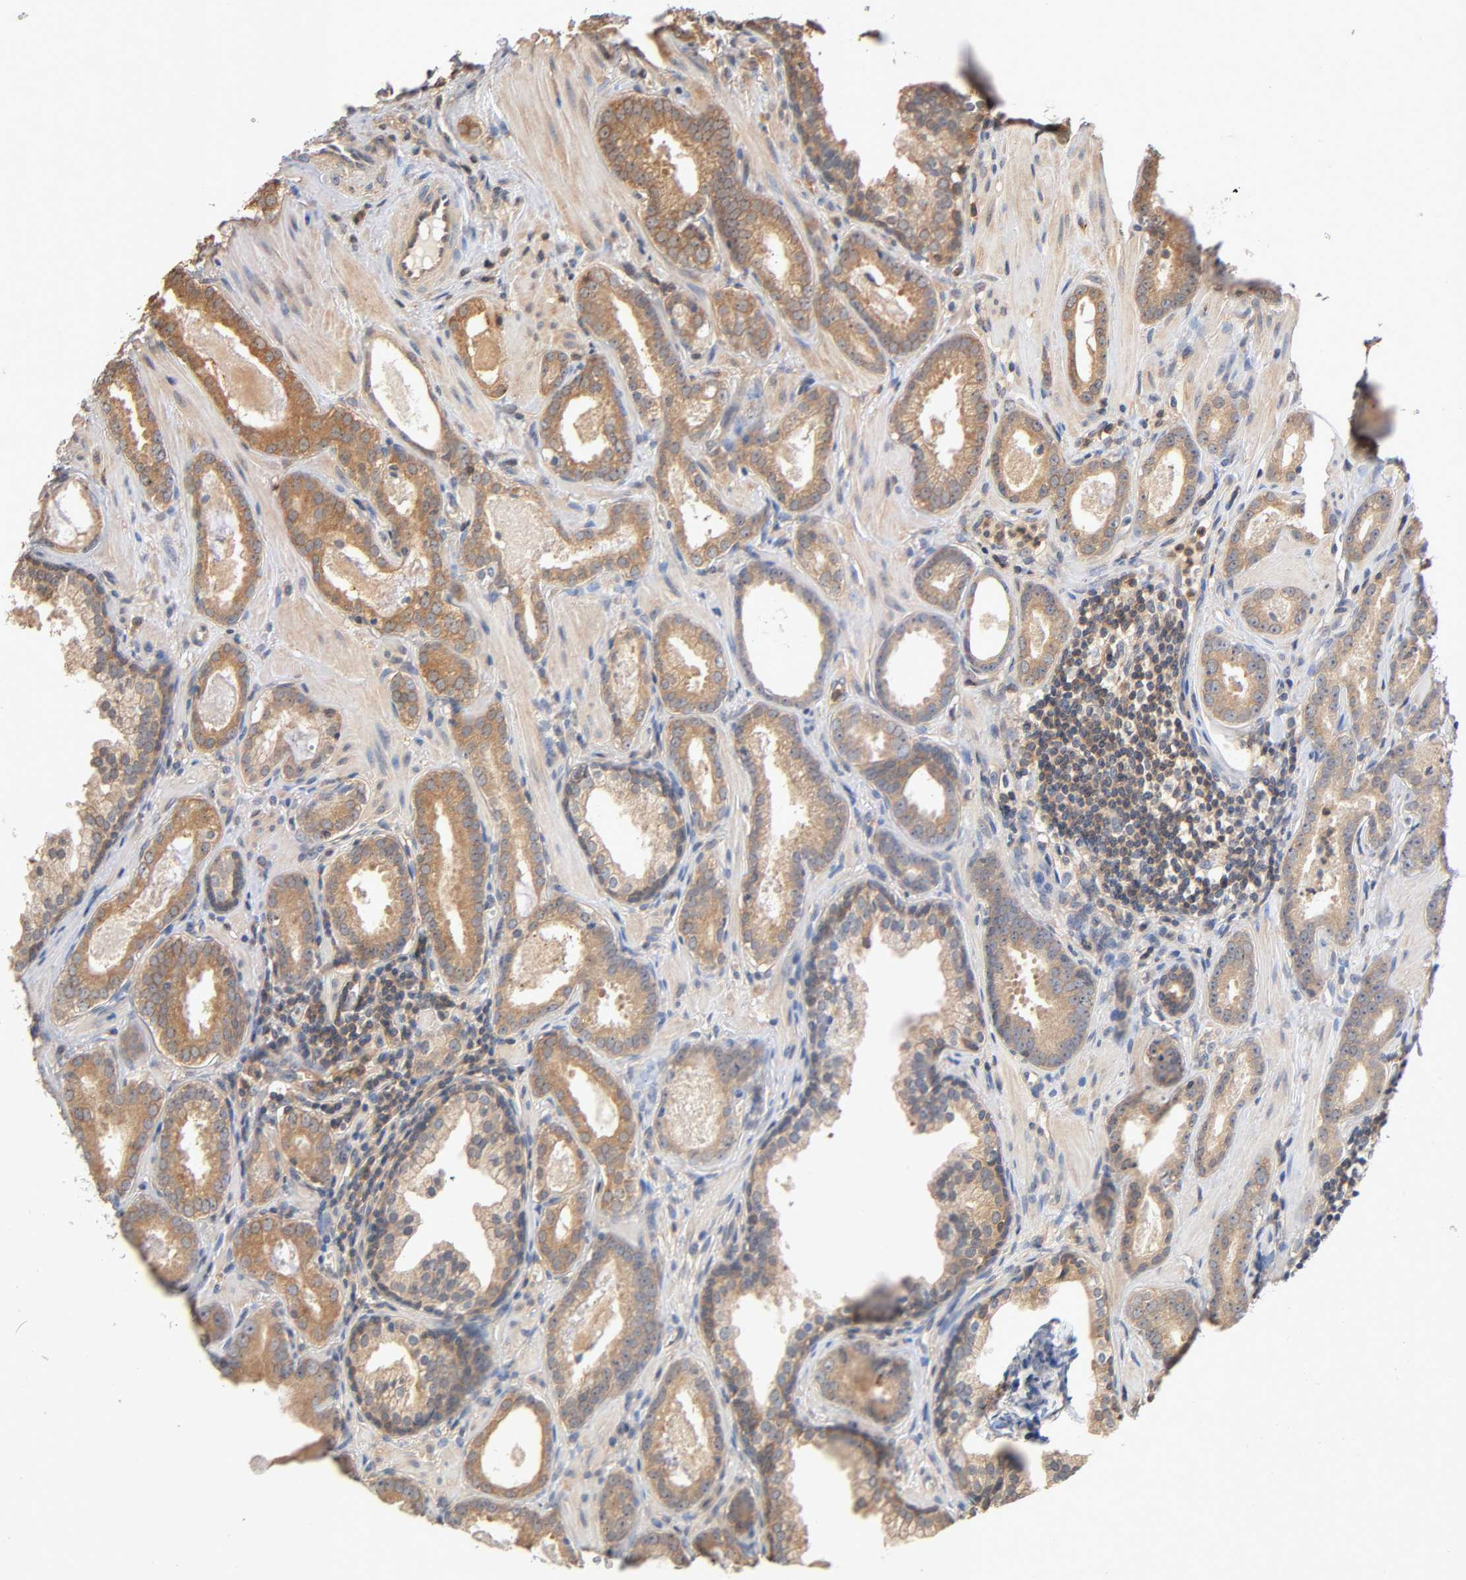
{"staining": {"intensity": "weak", "quantity": ">75%", "location": "cytoplasmic/membranous"}, "tissue": "prostate cancer", "cell_type": "Tumor cells", "image_type": "cancer", "snomed": [{"axis": "morphology", "description": "Adenocarcinoma, Low grade"}, {"axis": "topography", "description": "Prostate"}], "caption": "A brown stain shows weak cytoplasmic/membranous positivity of a protein in prostate cancer tumor cells.", "gene": "ALDOA", "patient": {"sex": "male", "age": 57}}